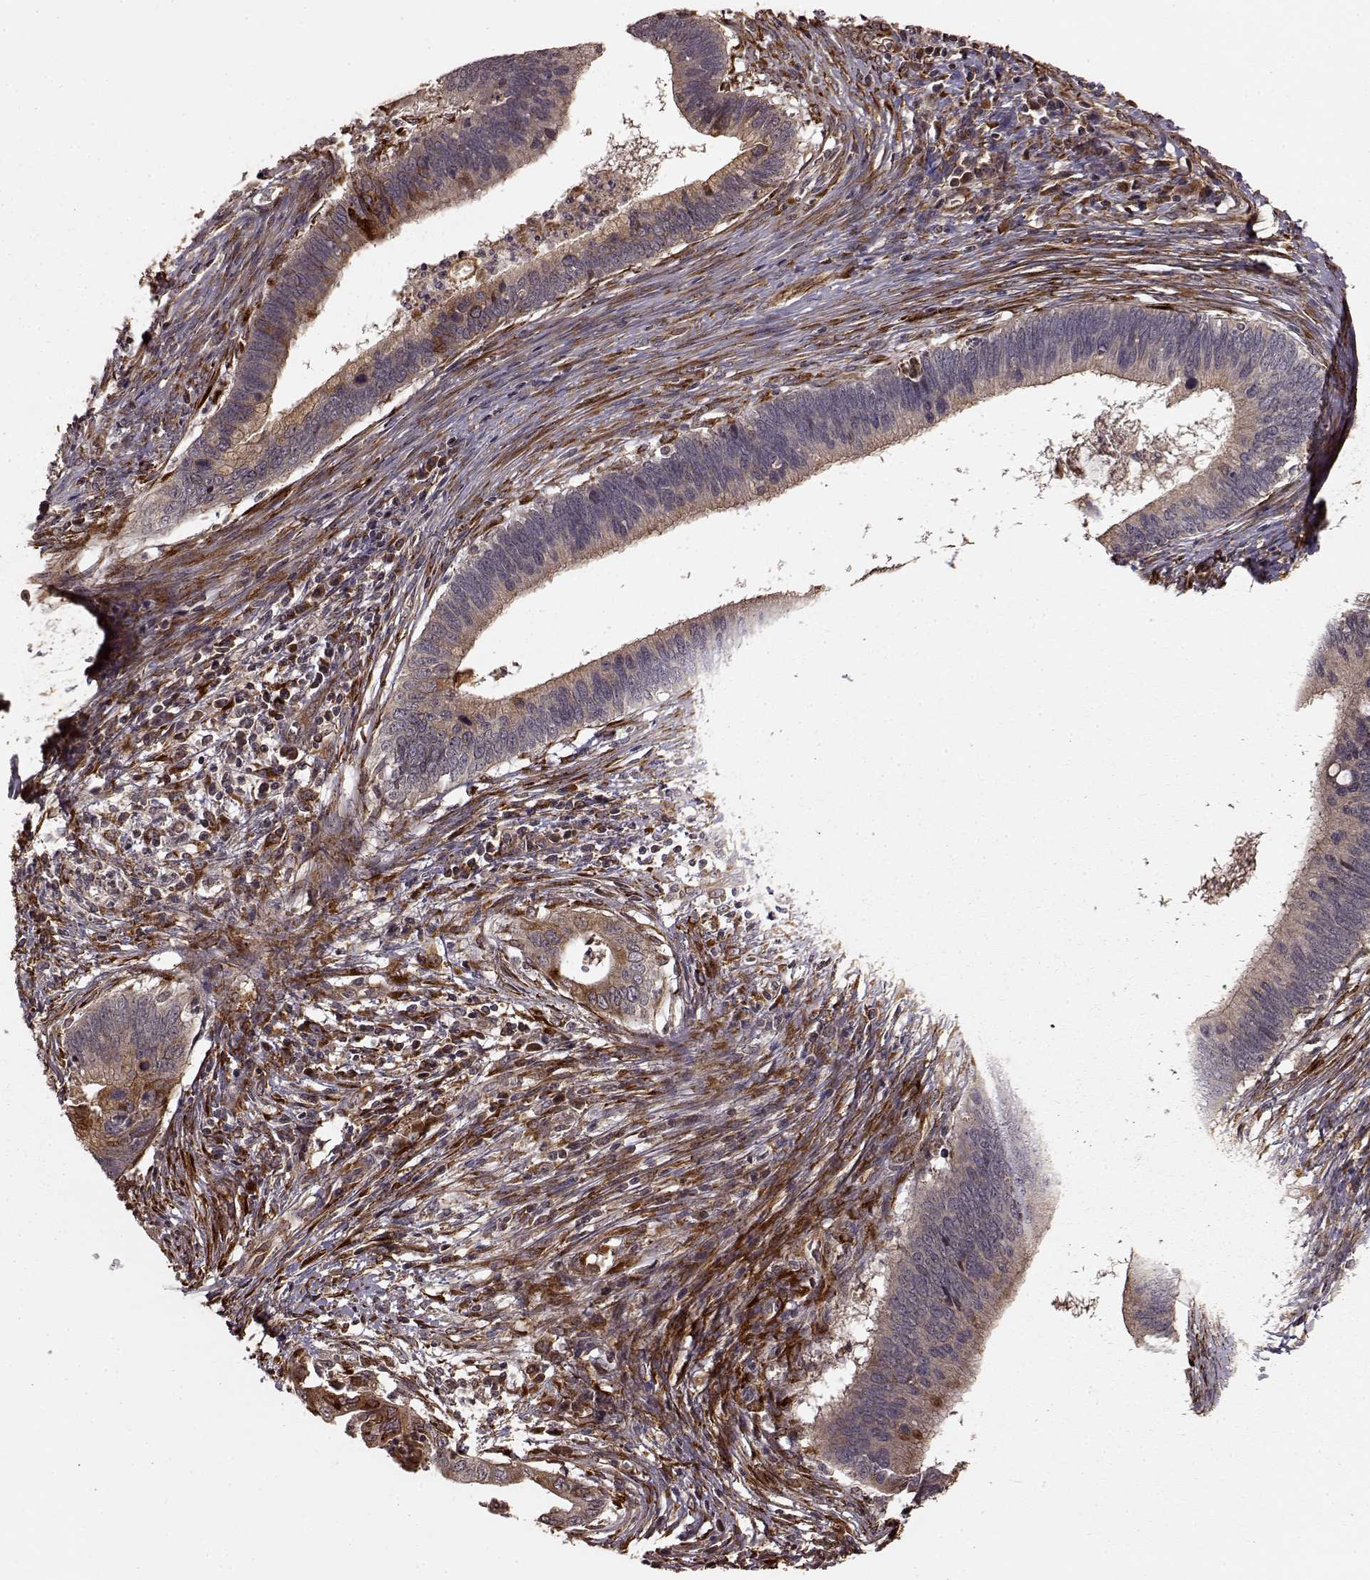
{"staining": {"intensity": "moderate", "quantity": "<25%", "location": "cytoplasmic/membranous"}, "tissue": "cervical cancer", "cell_type": "Tumor cells", "image_type": "cancer", "snomed": [{"axis": "morphology", "description": "Adenocarcinoma, NOS"}, {"axis": "topography", "description": "Cervix"}], "caption": "Human cervical cancer (adenocarcinoma) stained with a brown dye shows moderate cytoplasmic/membranous positive positivity in approximately <25% of tumor cells.", "gene": "FSTL1", "patient": {"sex": "female", "age": 42}}